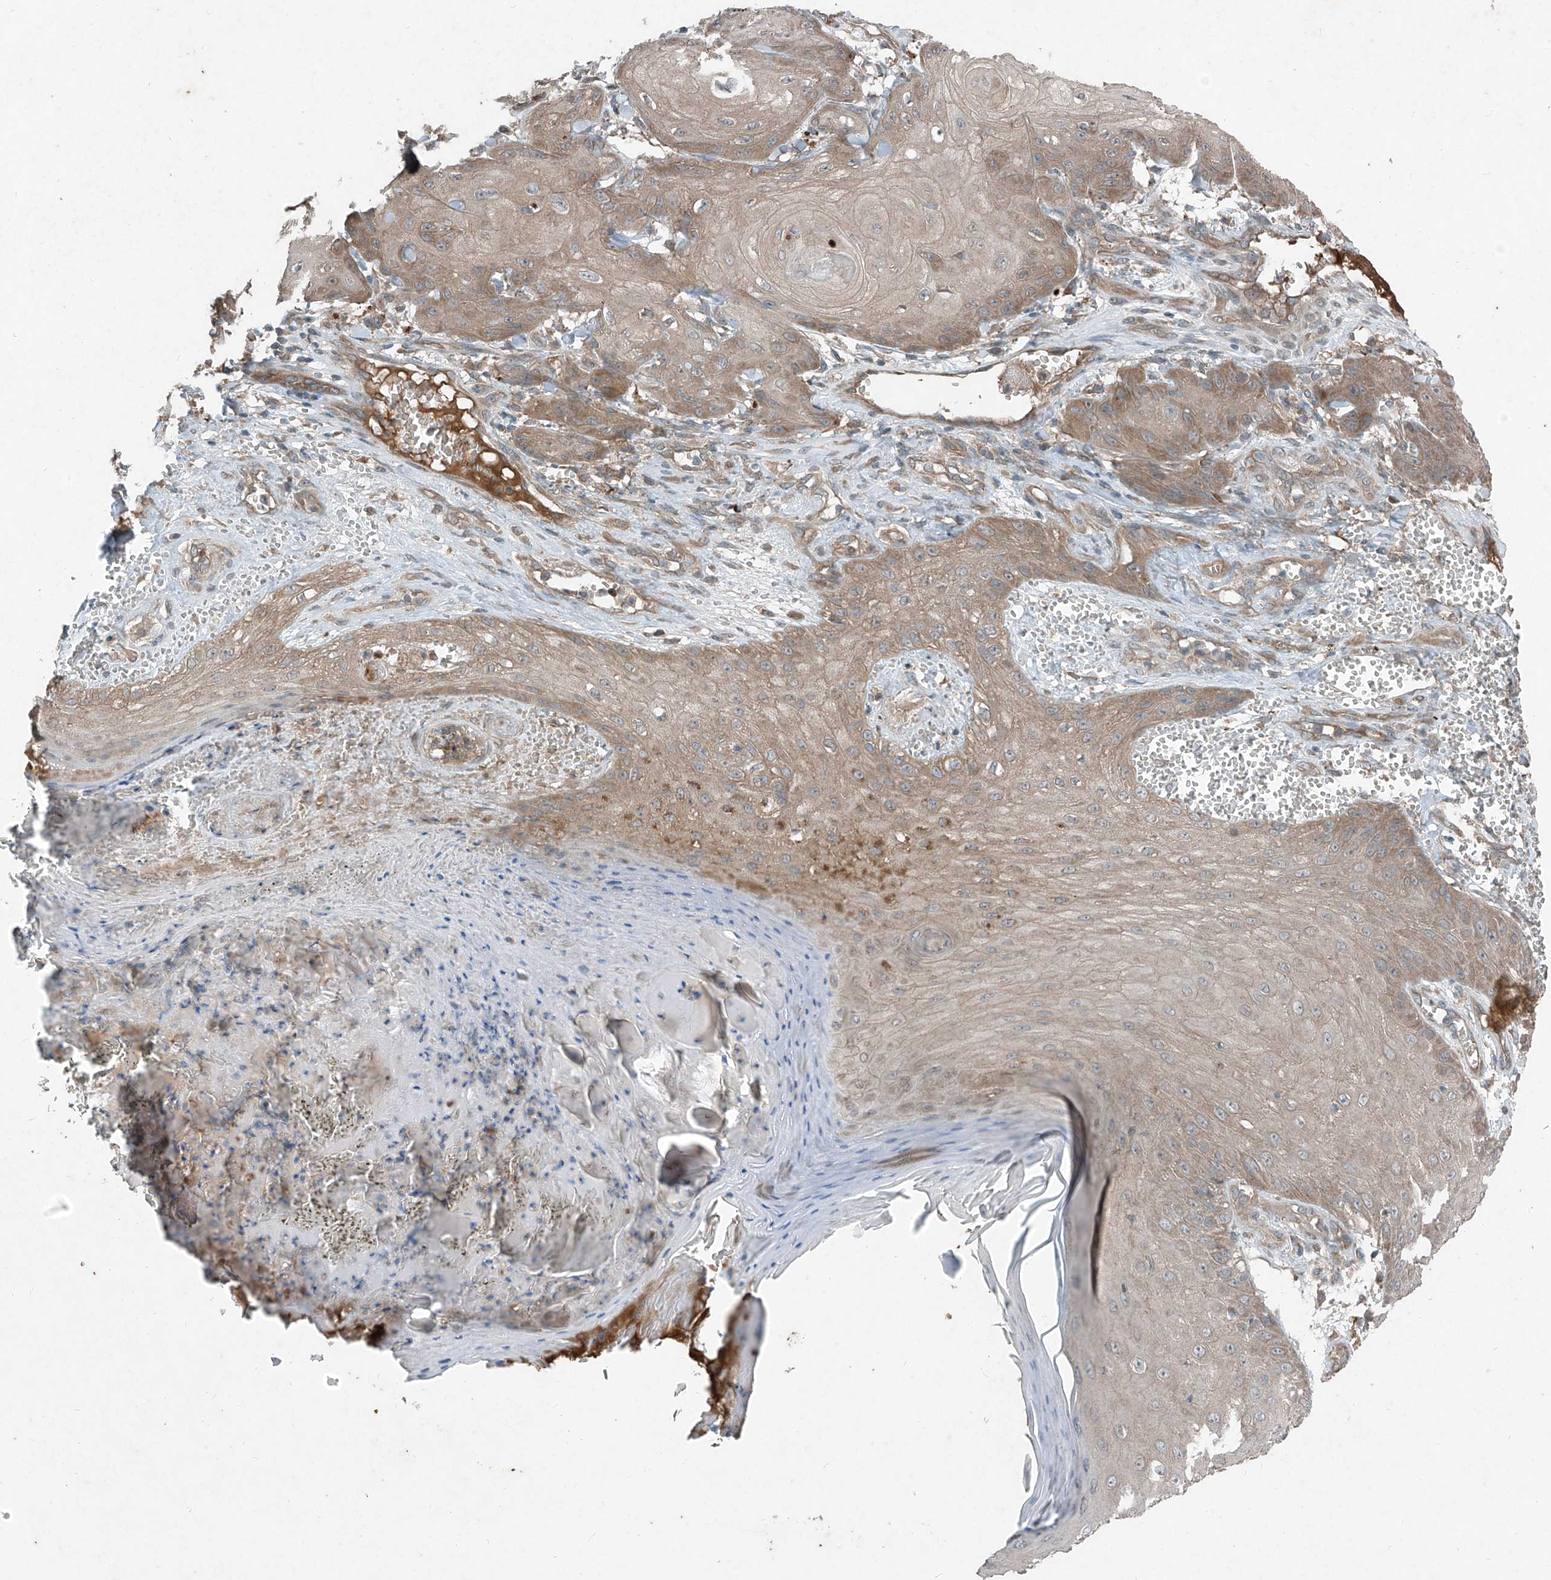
{"staining": {"intensity": "moderate", "quantity": "<25%", "location": "cytoplasmic/membranous"}, "tissue": "skin cancer", "cell_type": "Tumor cells", "image_type": "cancer", "snomed": [{"axis": "morphology", "description": "Squamous cell carcinoma, NOS"}, {"axis": "topography", "description": "Skin"}], "caption": "A brown stain highlights moderate cytoplasmic/membranous positivity of a protein in human skin cancer (squamous cell carcinoma) tumor cells.", "gene": "FOXRED2", "patient": {"sex": "male", "age": 74}}